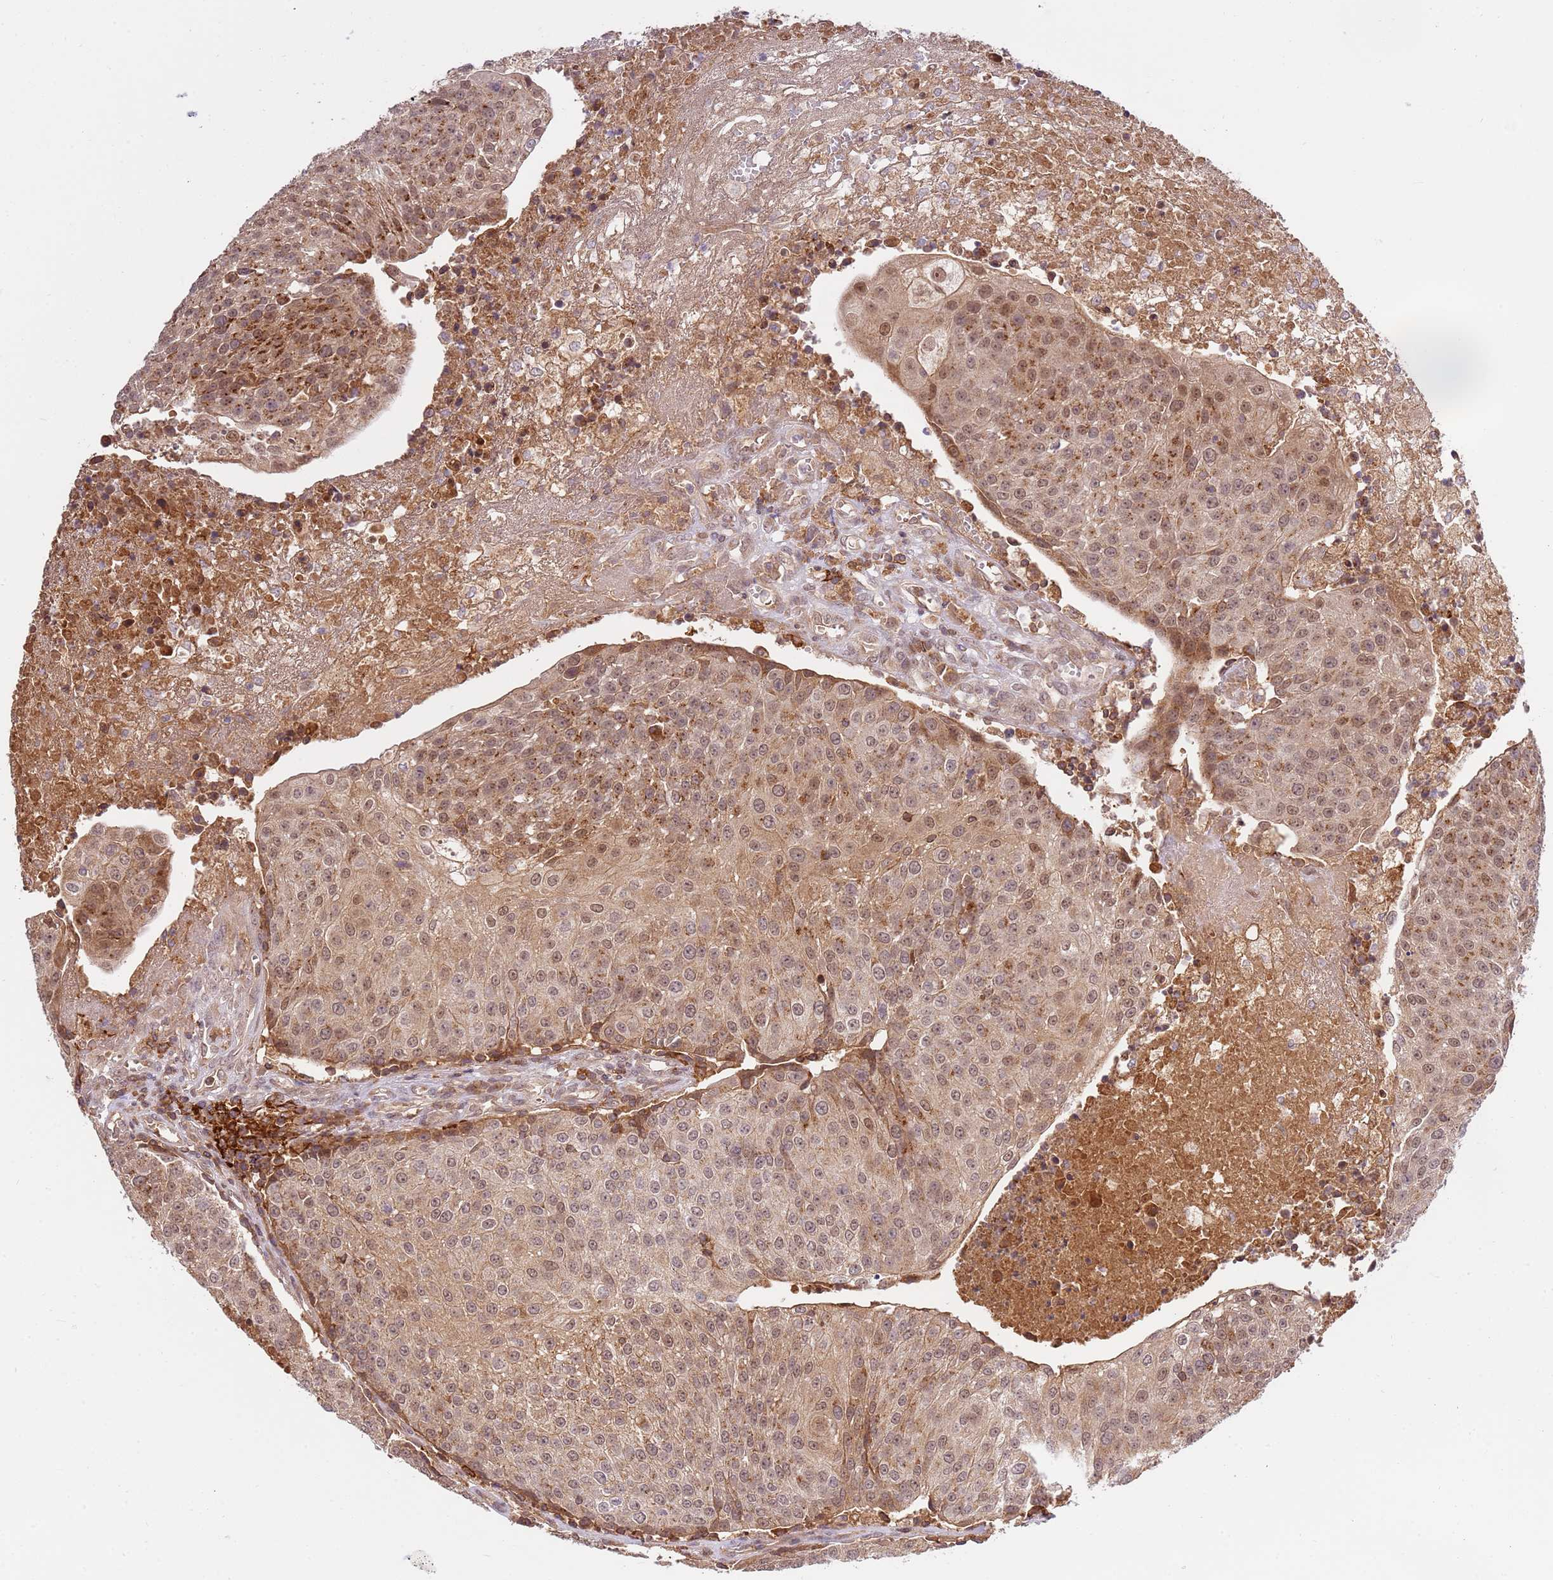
{"staining": {"intensity": "moderate", "quantity": ">75%", "location": "cytoplasmic/membranous,nuclear"}, "tissue": "urothelial cancer", "cell_type": "Tumor cells", "image_type": "cancer", "snomed": [{"axis": "morphology", "description": "Urothelial carcinoma, High grade"}, {"axis": "topography", "description": "Urinary bladder"}], "caption": "A brown stain labels moderate cytoplasmic/membranous and nuclear positivity of a protein in urothelial carcinoma (high-grade) tumor cells.", "gene": "ZNF624", "patient": {"sex": "female", "age": 85}}